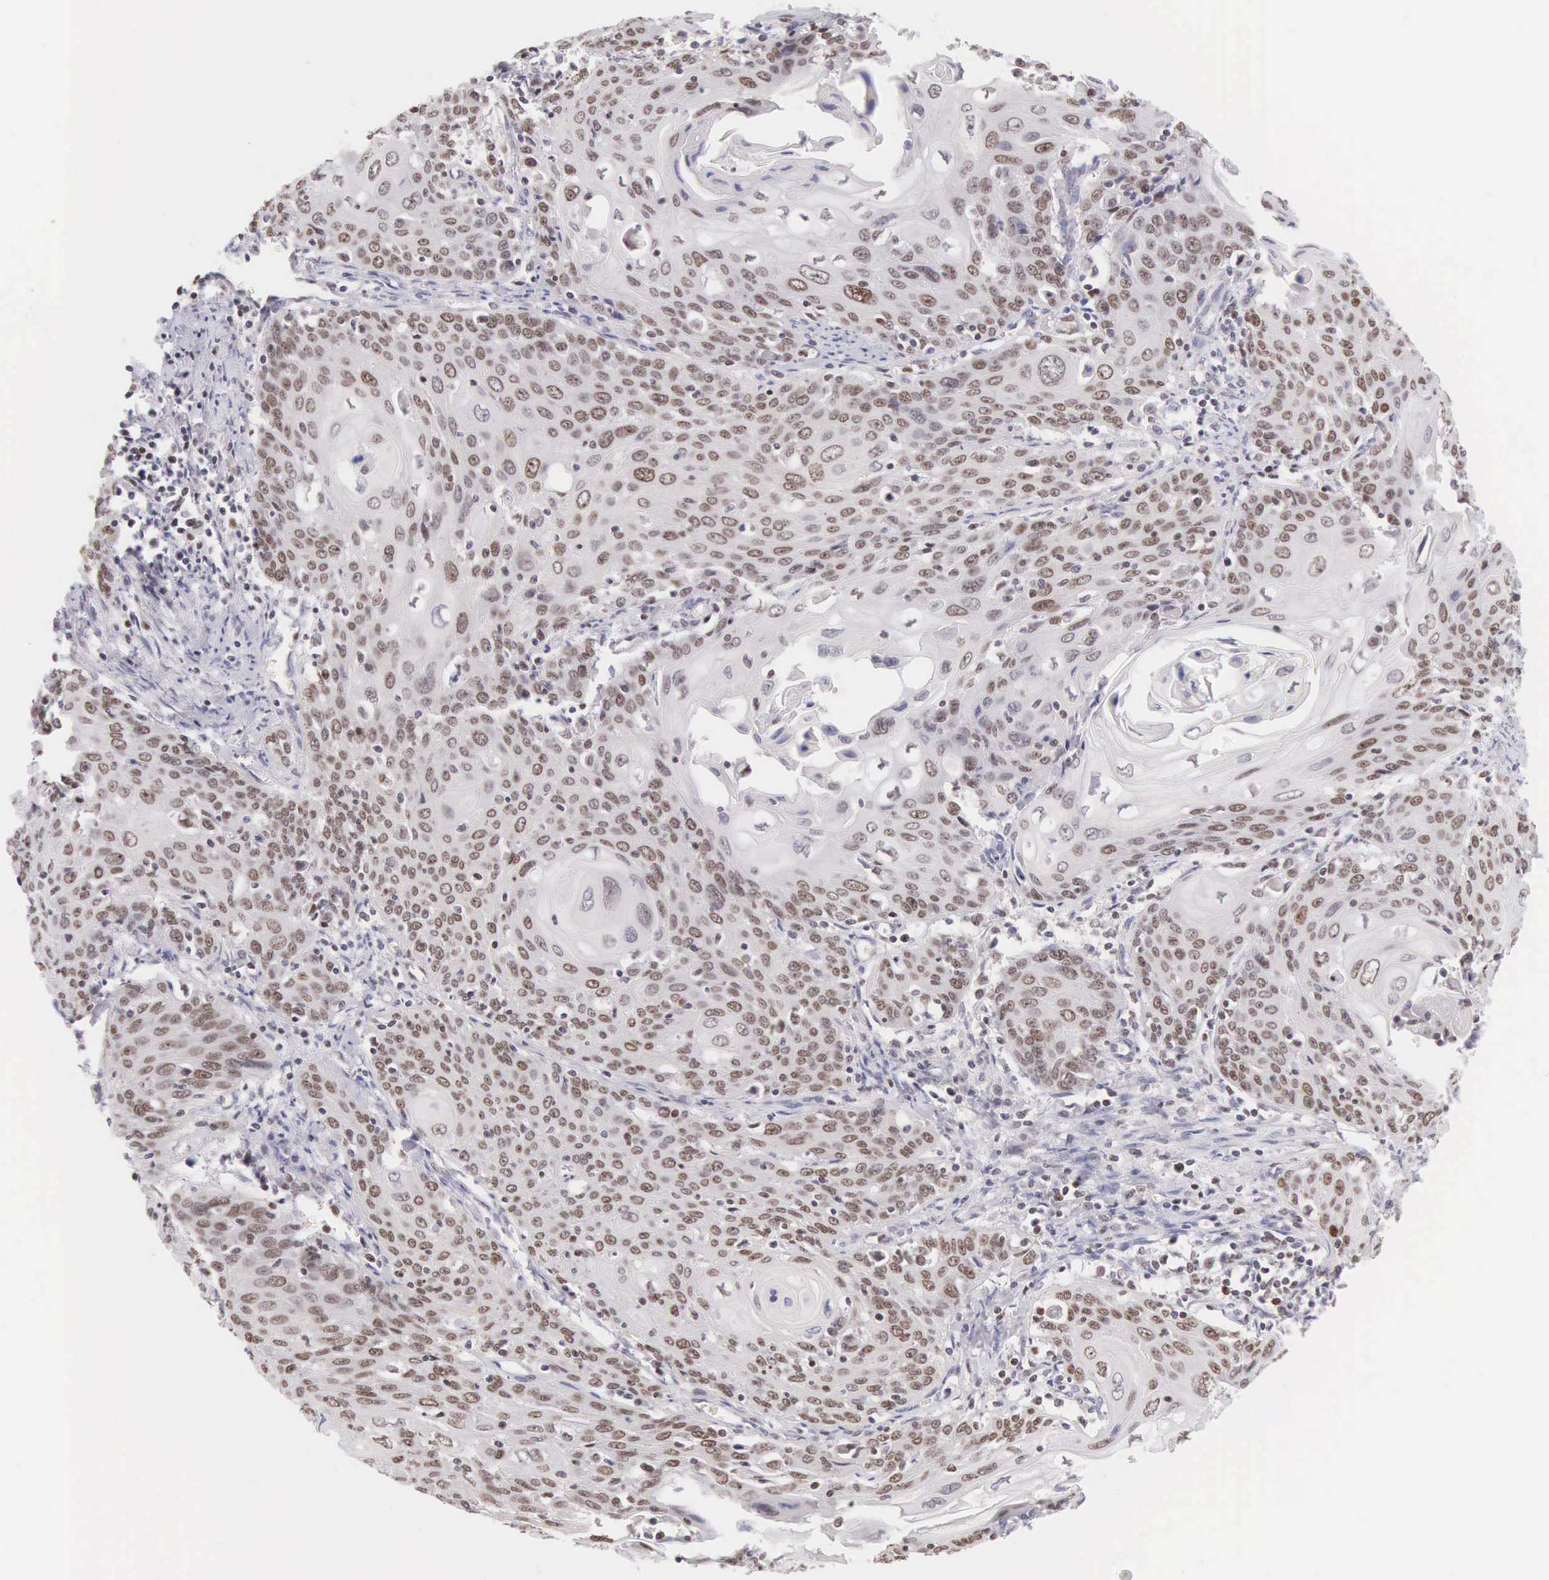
{"staining": {"intensity": "moderate", "quantity": "25%-75%", "location": "nuclear"}, "tissue": "cervical cancer", "cell_type": "Tumor cells", "image_type": "cancer", "snomed": [{"axis": "morphology", "description": "Squamous cell carcinoma, NOS"}, {"axis": "topography", "description": "Cervix"}], "caption": "Human squamous cell carcinoma (cervical) stained with a brown dye reveals moderate nuclear positive expression in about 25%-75% of tumor cells.", "gene": "VRK1", "patient": {"sex": "female", "age": 54}}